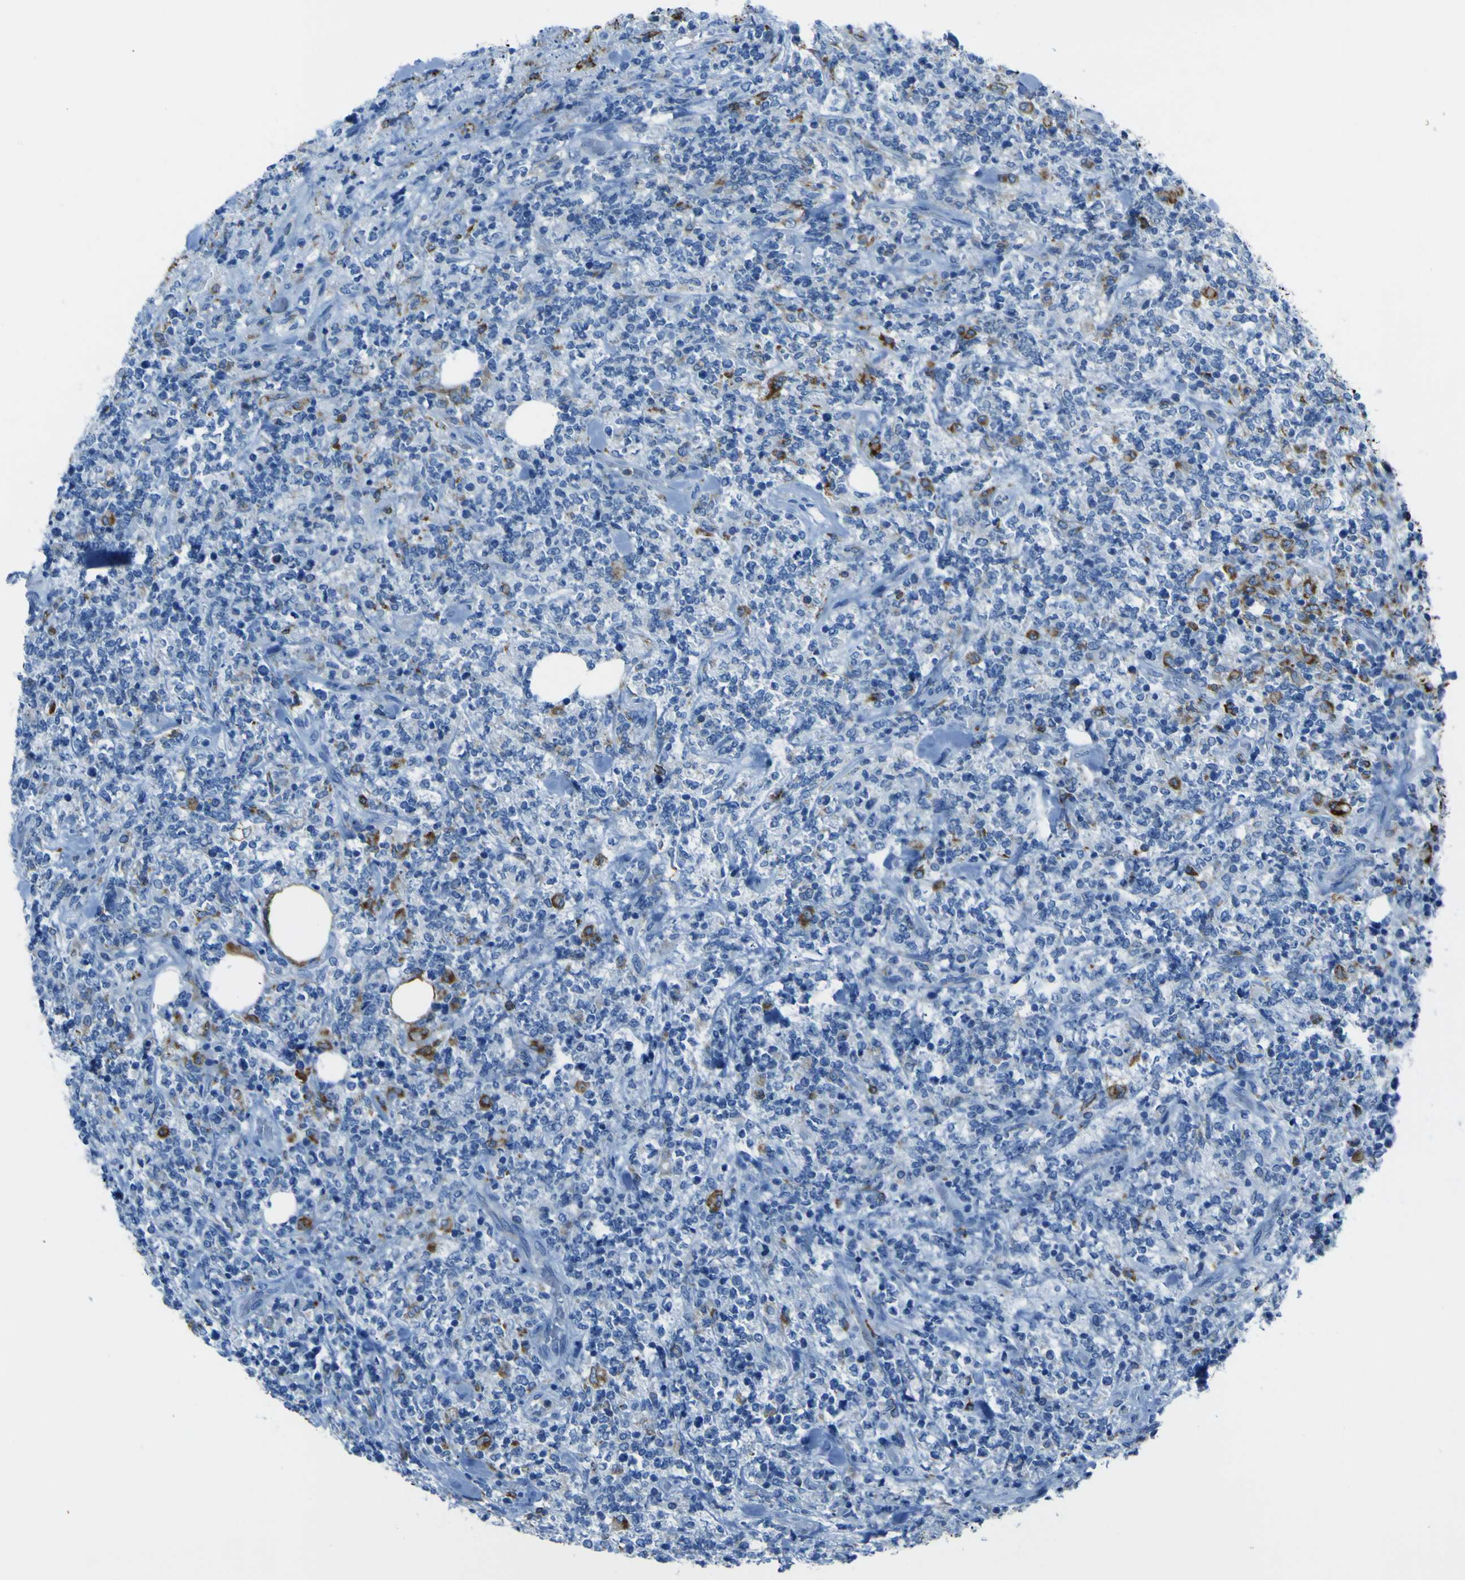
{"staining": {"intensity": "moderate", "quantity": "<25%", "location": "cytoplasmic/membranous"}, "tissue": "lymphoma", "cell_type": "Tumor cells", "image_type": "cancer", "snomed": [{"axis": "morphology", "description": "Malignant lymphoma, non-Hodgkin's type, High grade"}, {"axis": "topography", "description": "Soft tissue"}], "caption": "IHC photomicrograph of lymphoma stained for a protein (brown), which reveals low levels of moderate cytoplasmic/membranous positivity in about <25% of tumor cells.", "gene": "ACSL1", "patient": {"sex": "male", "age": 18}}